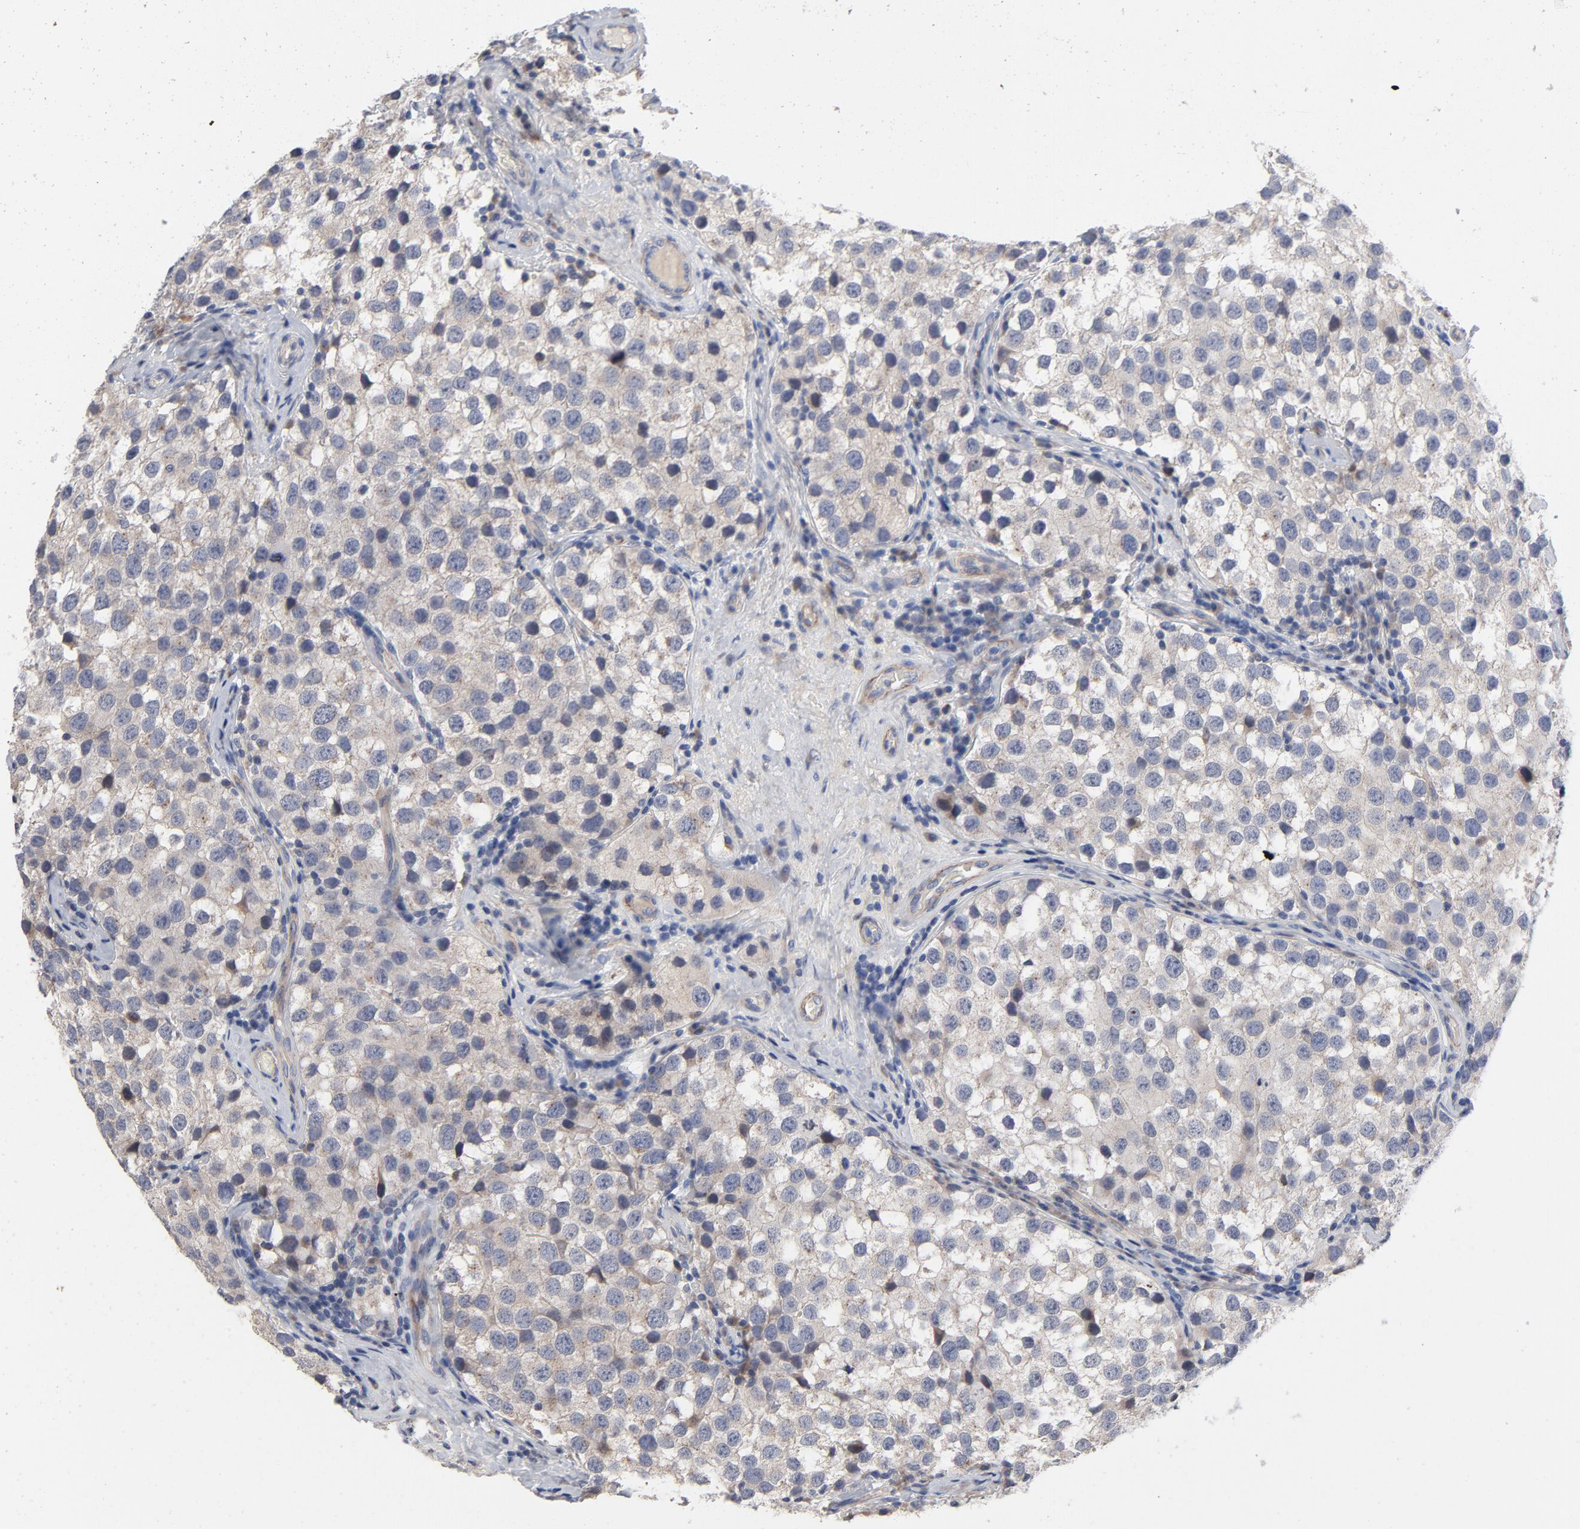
{"staining": {"intensity": "weak", "quantity": "25%-75%", "location": "cytoplasmic/membranous"}, "tissue": "testis cancer", "cell_type": "Tumor cells", "image_type": "cancer", "snomed": [{"axis": "morphology", "description": "Seminoma, NOS"}, {"axis": "topography", "description": "Testis"}], "caption": "Testis seminoma stained for a protein (brown) demonstrates weak cytoplasmic/membranous positive expression in about 25%-75% of tumor cells.", "gene": "CCDC134", "patient": {"sex": "male", "age": 39}}